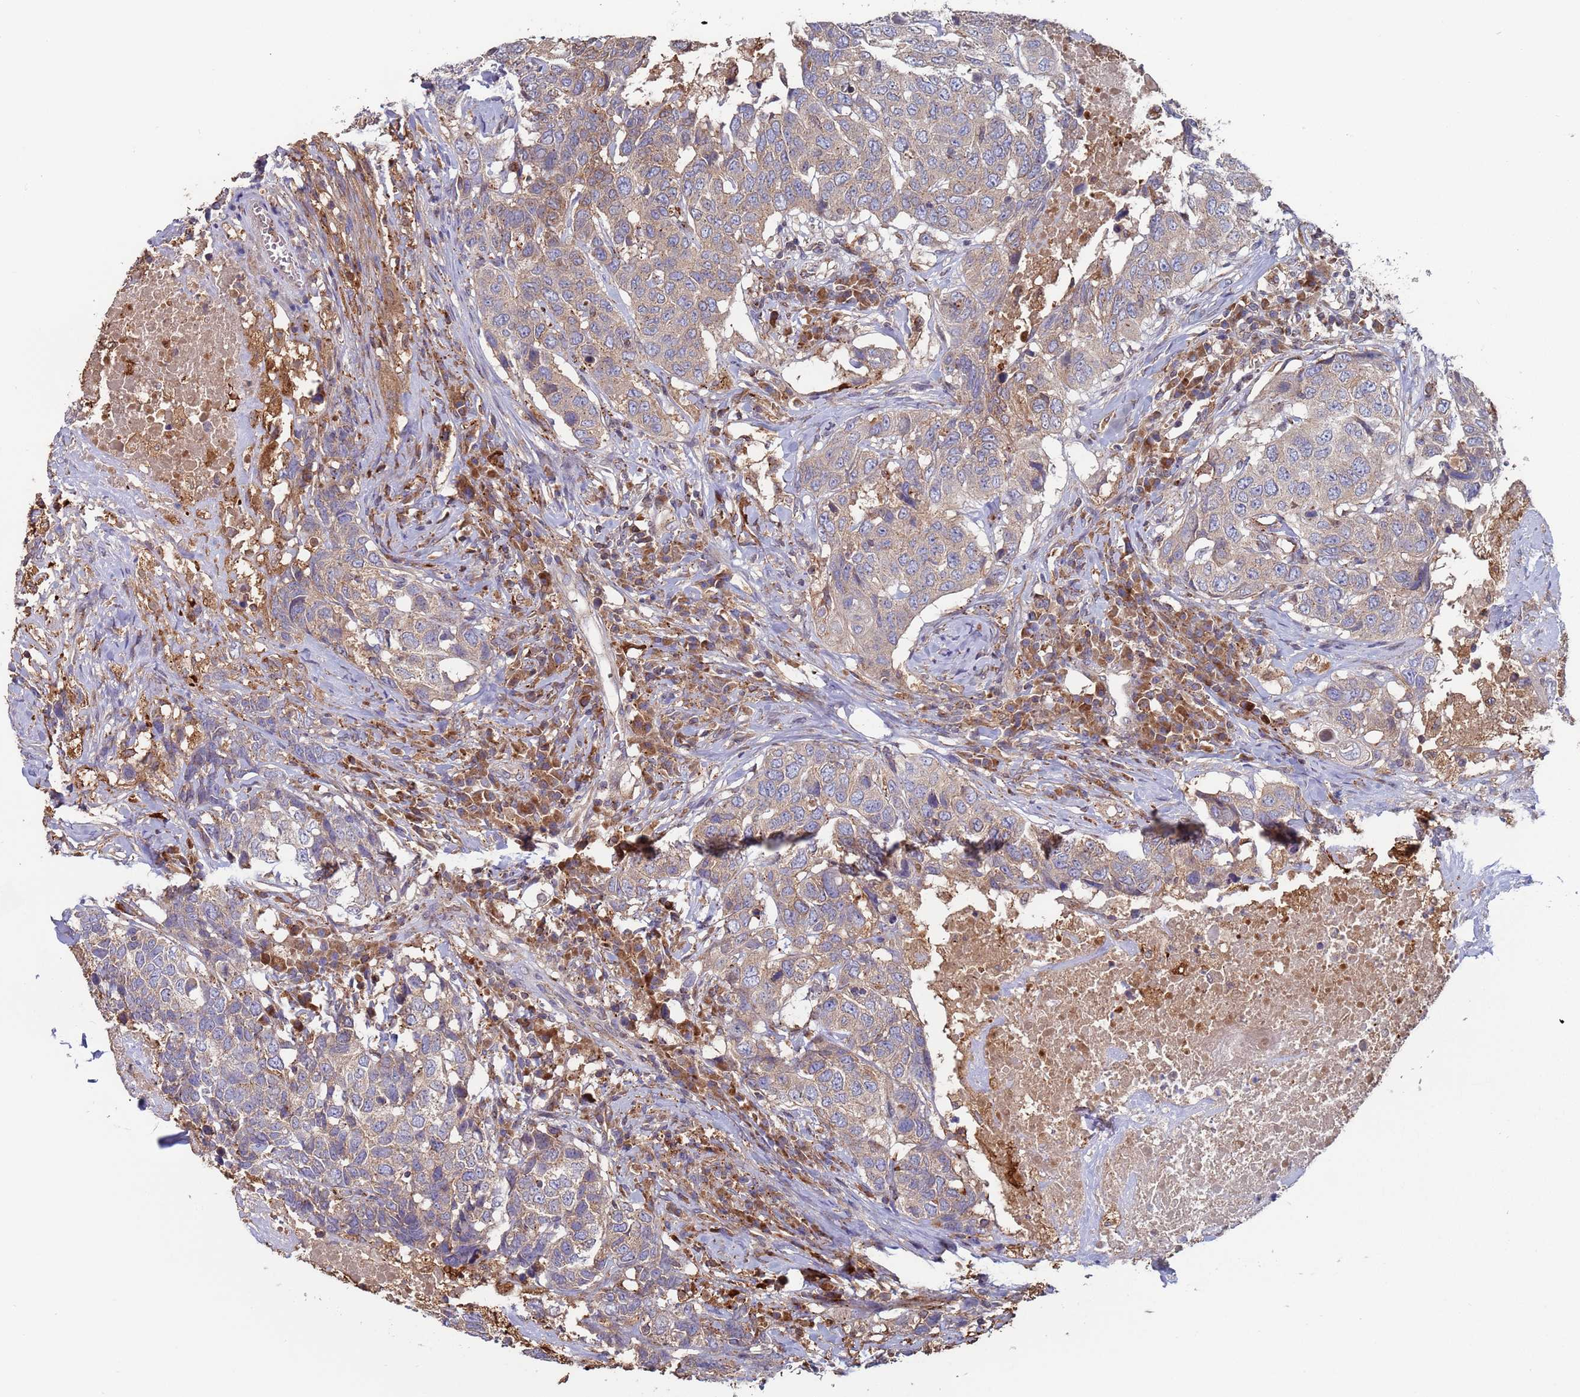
{"staining": {"intensity": "weak", "quantity": "25%-75%", "location": "cytoplasmic/membranous"}, "tissue": "head and neck cancer", "cell_type": "Tumor cells", "image_type": "cancer", "snomed": [{"axis": "morphology", "description": "Squamous cell carcinoma, NOS"}, {"axis": "topography", "description": "Head-Neck"}], "caption": "This image shows head and neck cancer stained with immunohistochemistry (IHC) to label a protein in brown. The cytoplasmic/membranous of tumor cells show weak positivity for the protein. Nuclei are counter-stained blue.", "gene": "MALRD1", "patient": {"sex": "male", "age": 66}}